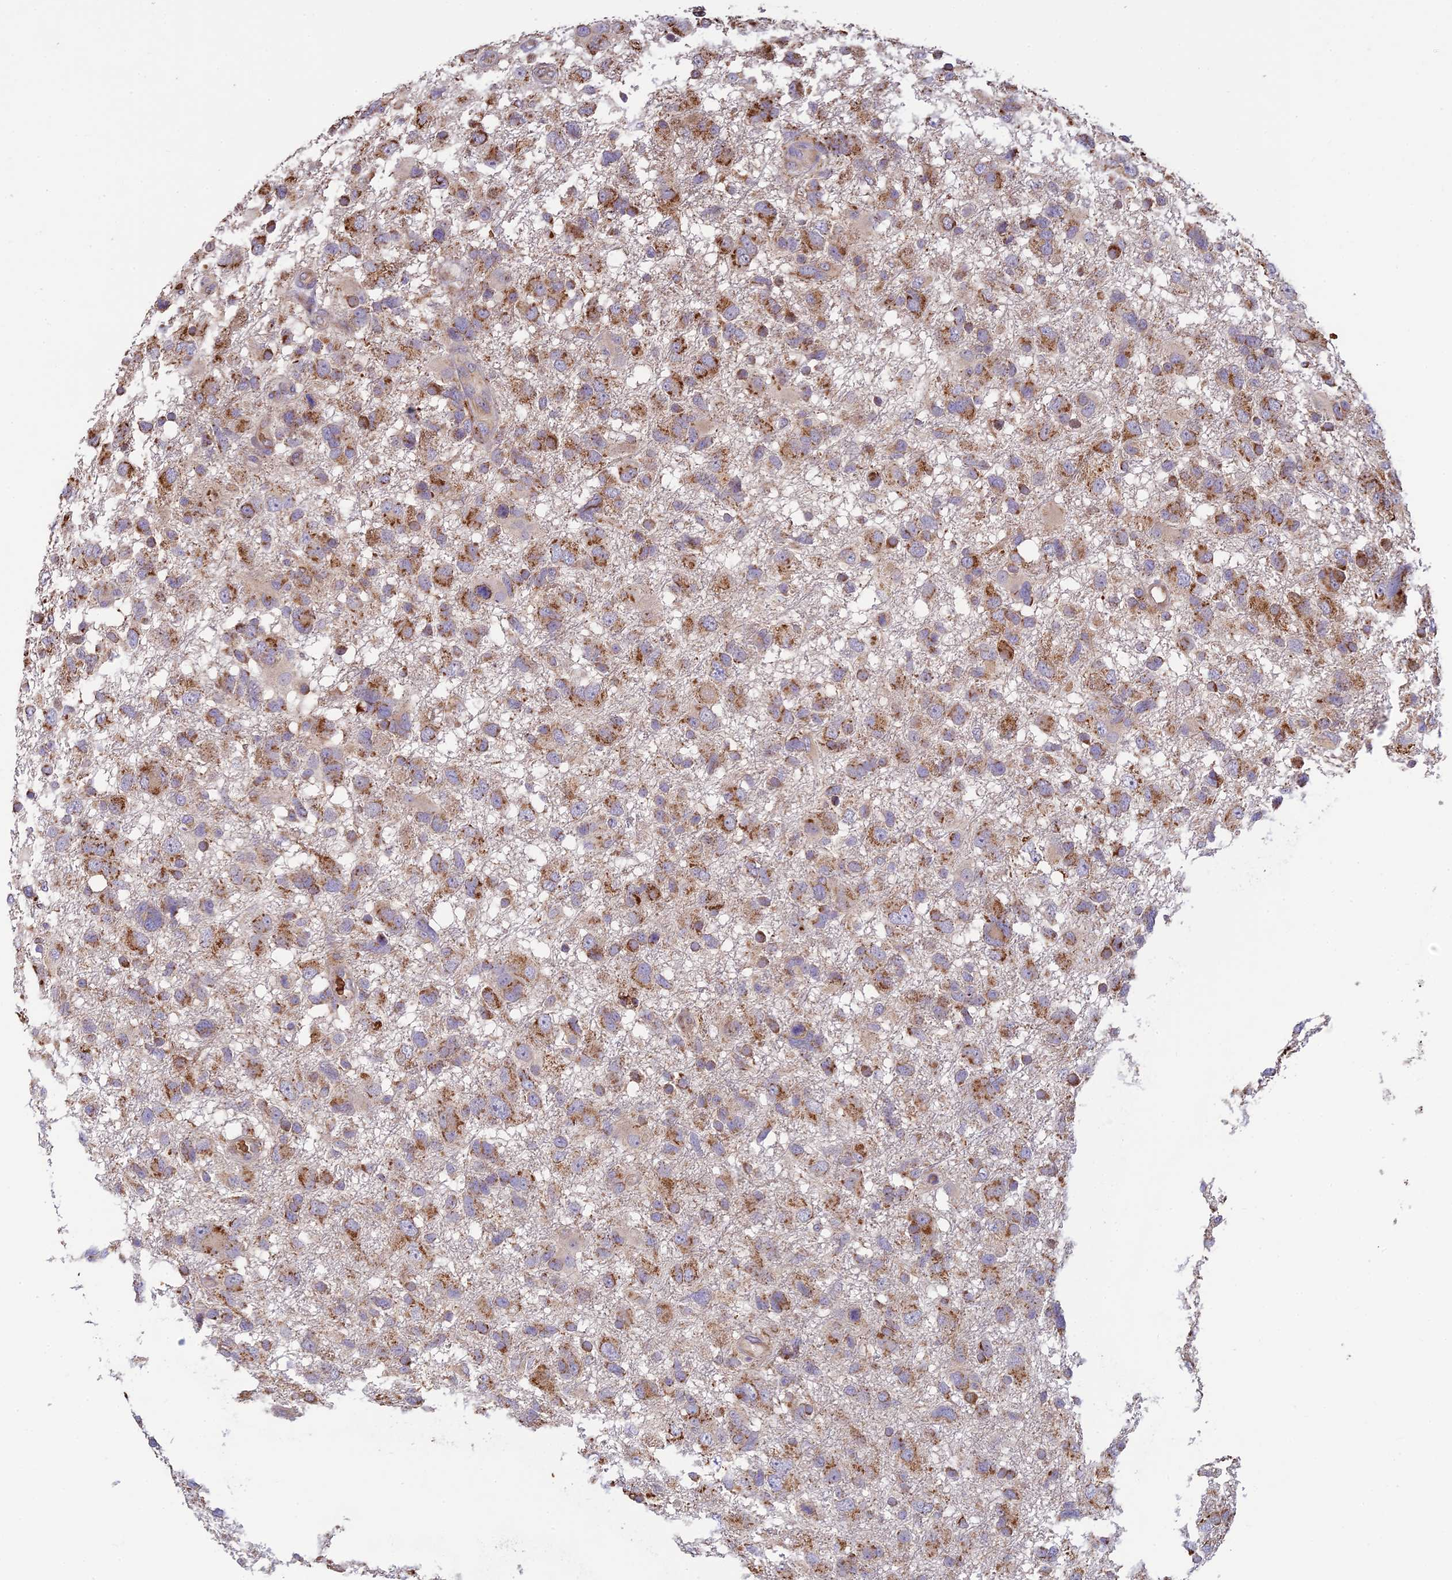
{"staining": {"intensity": "moderate", "quantity": ">75%", "location": "cytoplasmic/membranous"}, "tissue": "glioma", "cell_type": "Tumor cells", "image_type": "cancer", "snomed": [{"axis": "morphology", "description": "Glioma, malignant, High grade"}, {"axis": "topography", "description": "Brain"}], "caption": "Protein expression by immunohistochemistry displays moderate cytoplasmic/membranous positivity in about >75% of tumor cells in glioma.", "gene": "UFSP2", "patient": {"sex": "male", "age": 61}}